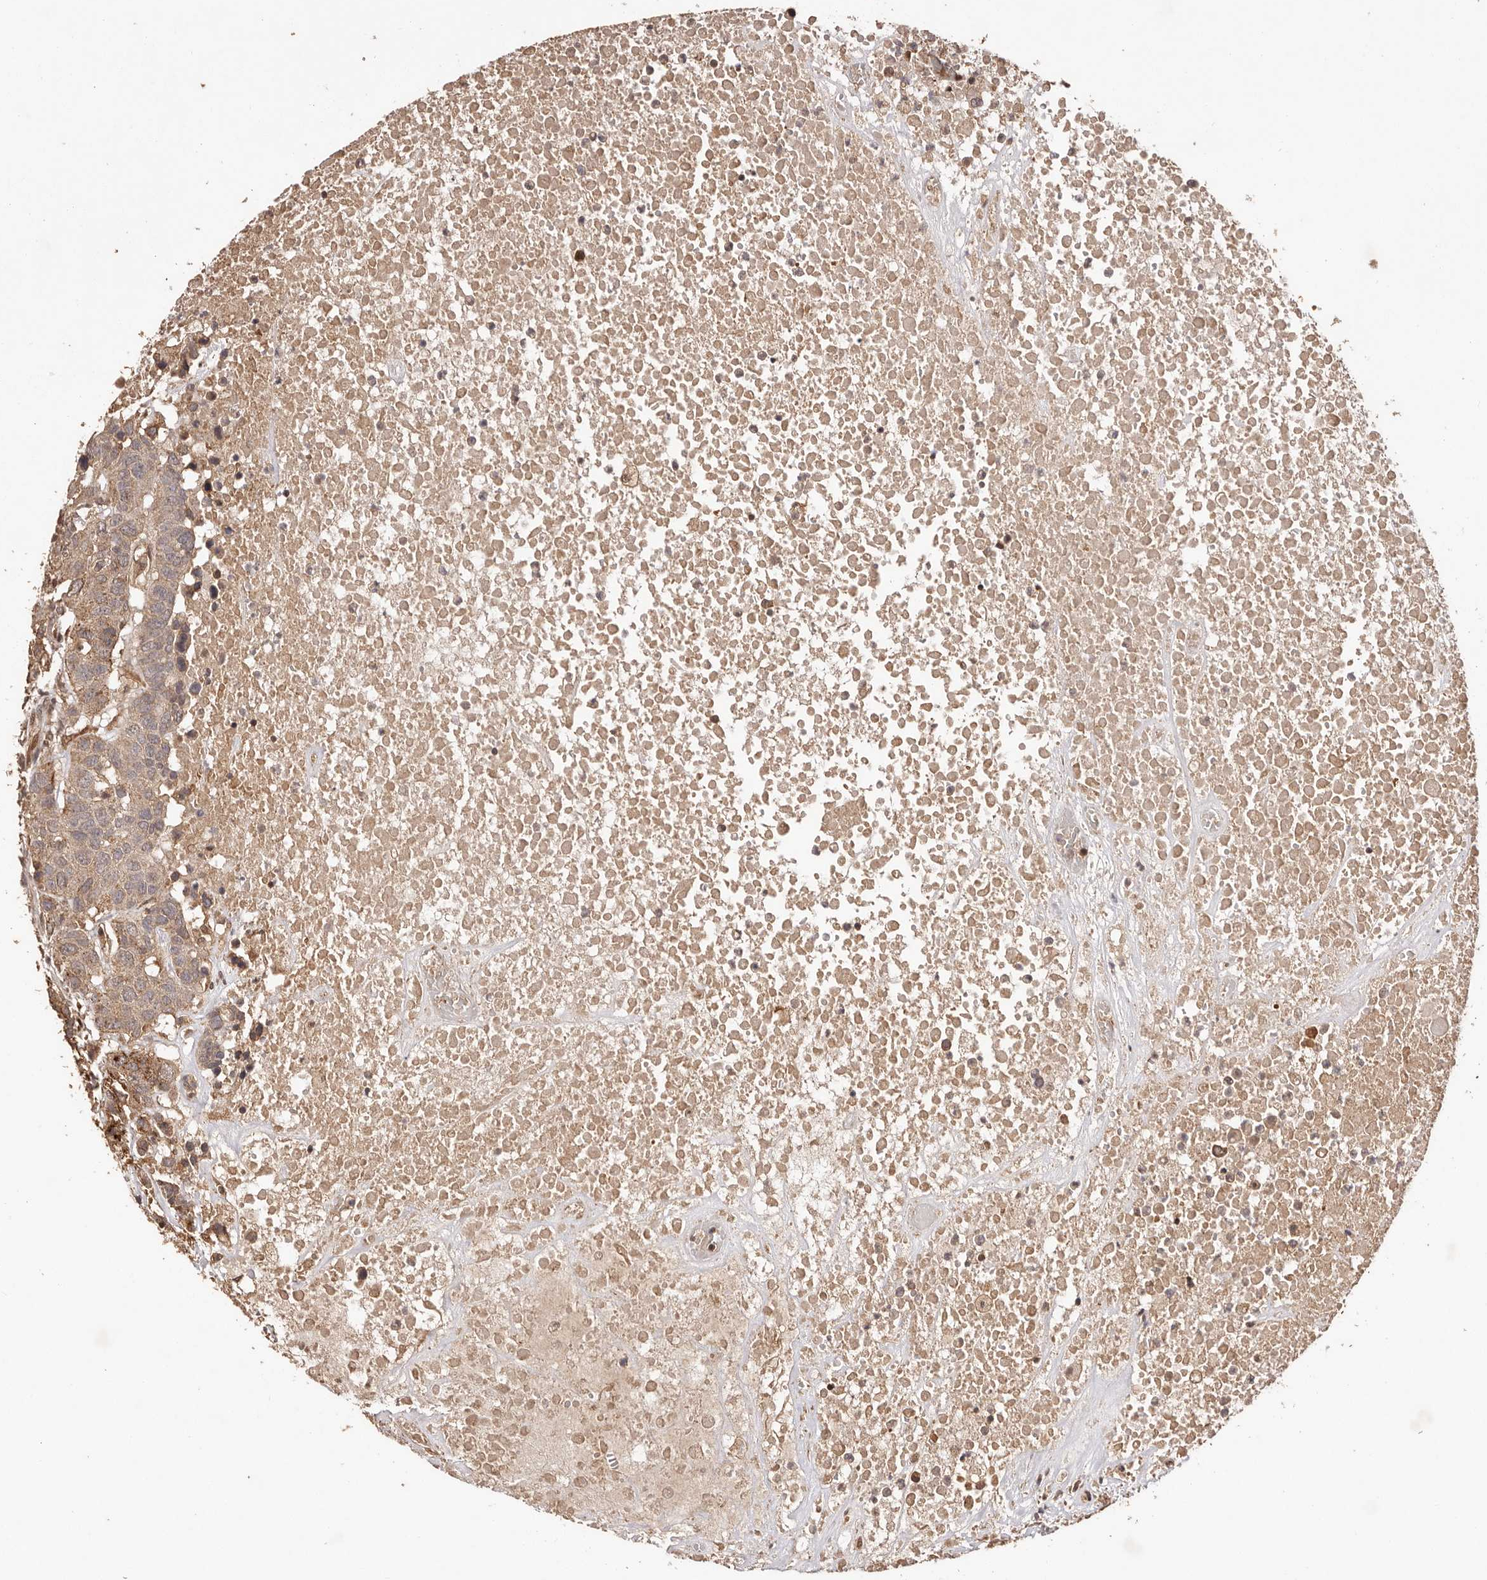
{"staining": {"intensity": "weak", "quantity": ">75%", "location": "cytoplasmic/membranous"}, "tissue": "head and neck cancer", "cell_type": "Tumor cells", "image_type": "cancer", "snomed": [{"axis": "morphology", "description": "Squamous cell carcinoma, NOS"}, {"axis": "topography", "description": "Head-Neck"}], "caption": "High-power microscopy captured an immunohistochemistry image of squamous cell carcinoma (head and neck), revealing weak cytoplasmic/membranous staining in about >75% of tumor cells.", "gene": "UBR2", "patient": {"sex": "male", "age": 66}}